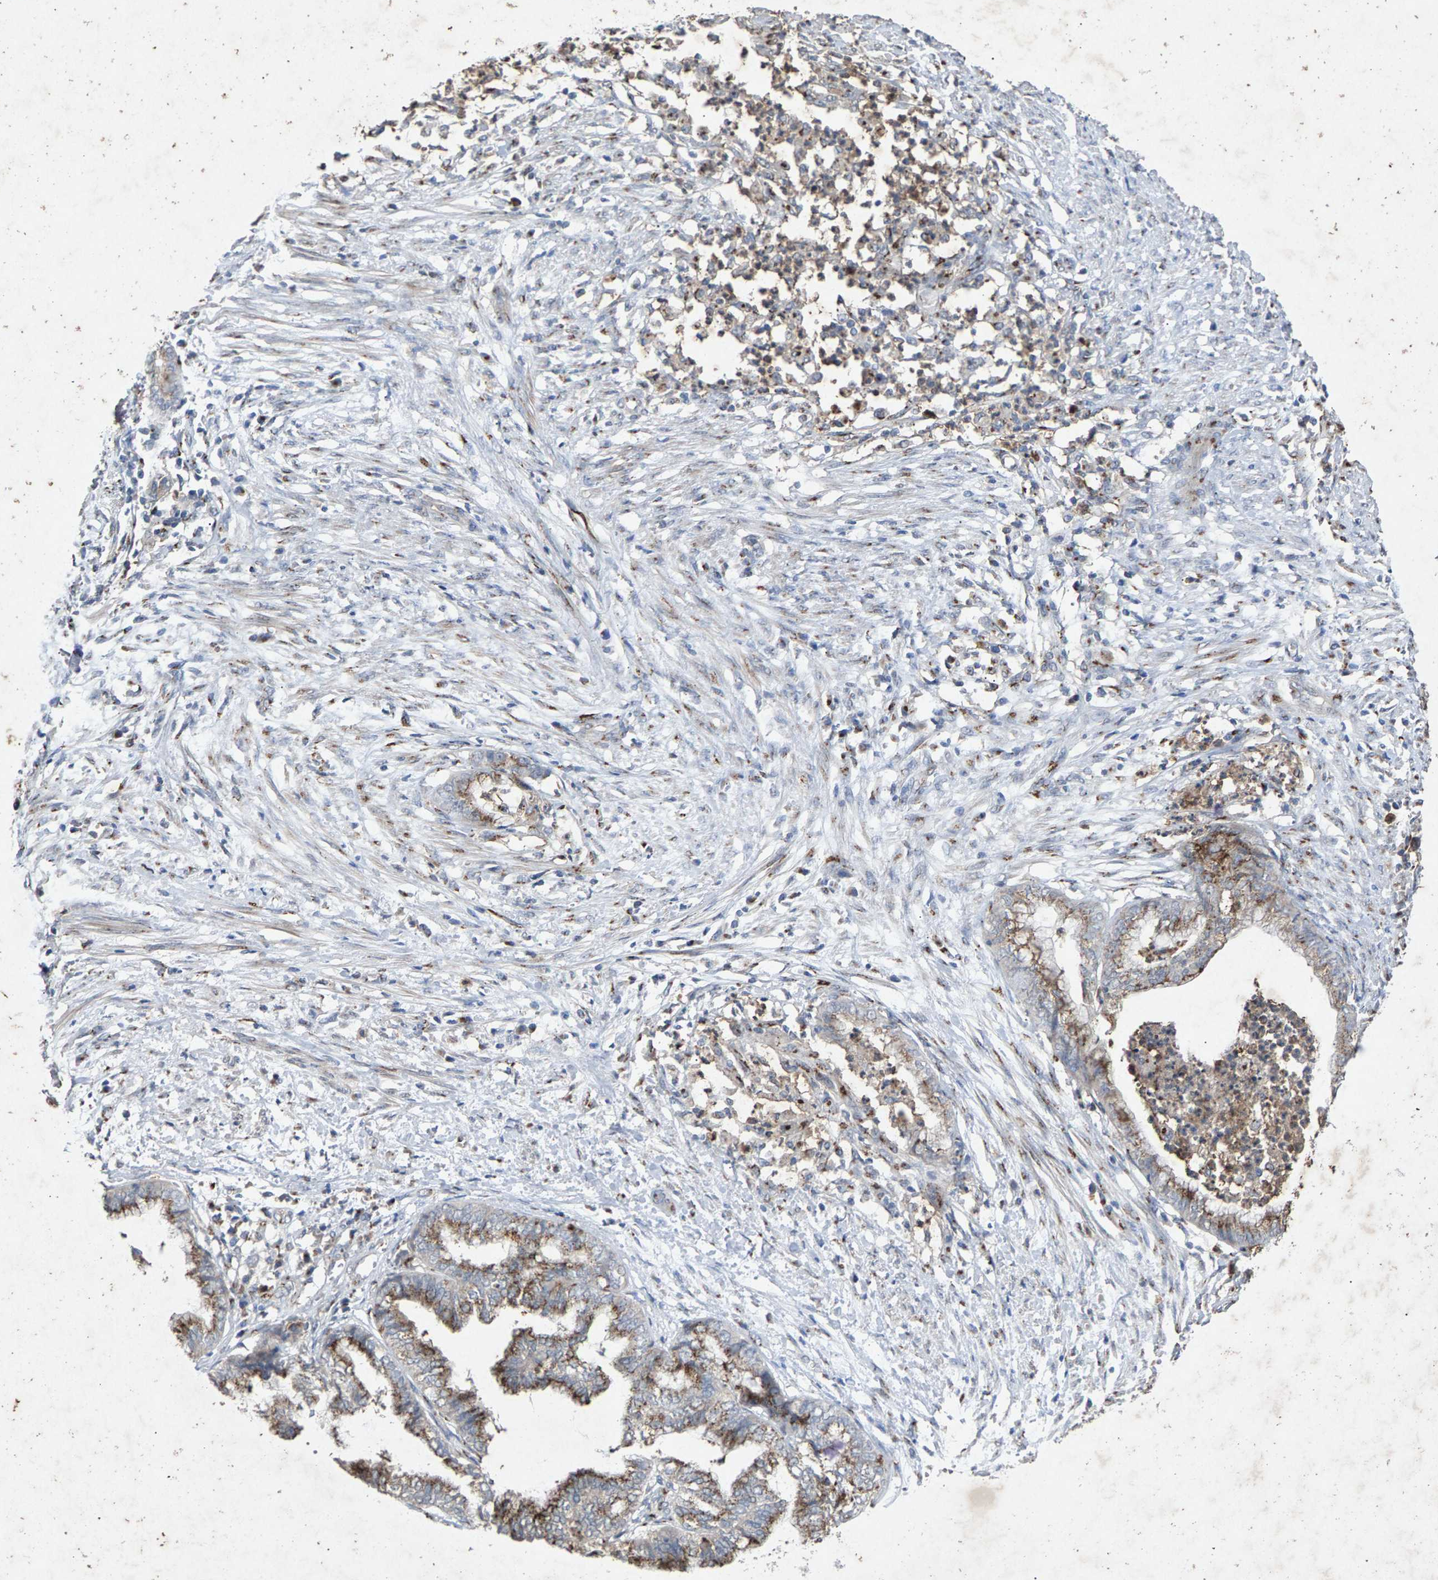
{"staining": {"intensity": "weak", "quantity": ">75%", "location": "cytoplasmic/membranous"}, "tissue": "endometrial cancer", "cell_type": "Tumor cells", "image_type": "cancer", "snomed": [{"axis": "morphology", "description": "Necrosis, NOS"}, {"axis": "morphology", "description": "Adenocarcinoma, NOS"}, {"axis": "topography", "description": "Endometrium"}], "caption": "This photomicrograph exhibits immunohistochemistry (IHC) staining of human adenocarcinoma (endometrial), with low weak cytoplasmic/membranous positivity in about >75% of tumor cells.", "gene": "MAN2A1", "patient": {"sex": "female", "age": 79}}